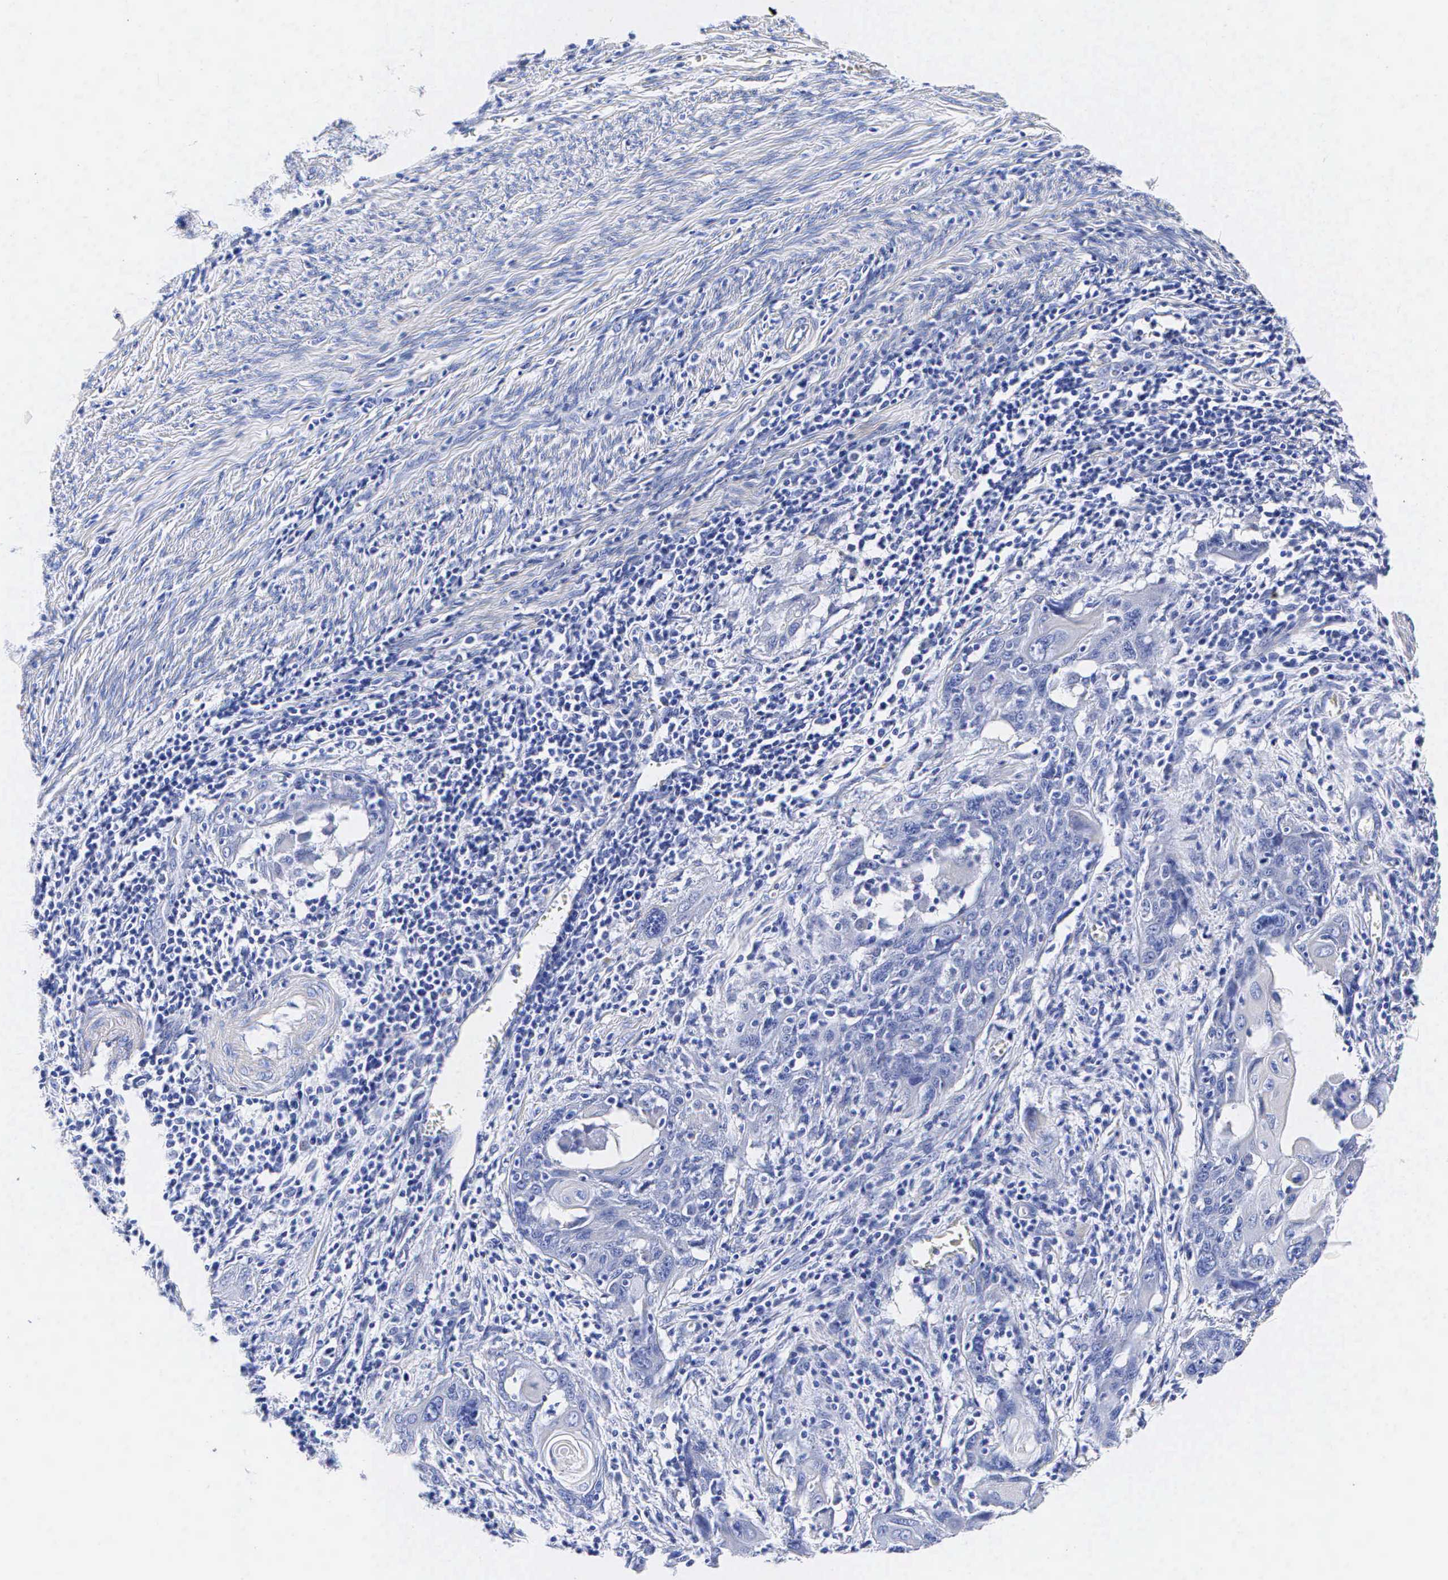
{"staining": {"intensity": "negative", "quantity": "none", "location": "none"}, "tissue": "cervical cancer", "cell_type": "Tumor cells", "image_type": "cancer", "snomed": [{"axis": "morphology", "description": "Squamous cell carcinoma, NOS"}, {"axis": "topography", "description": "Cervix"}], "caption": "Immunohistochemical staining of human cervical cancer (squamous cell carcinoma) displays no significant expression in tumor cells.", "gene": "ENO2", "patient": {"sex": "female", "age": 54}}